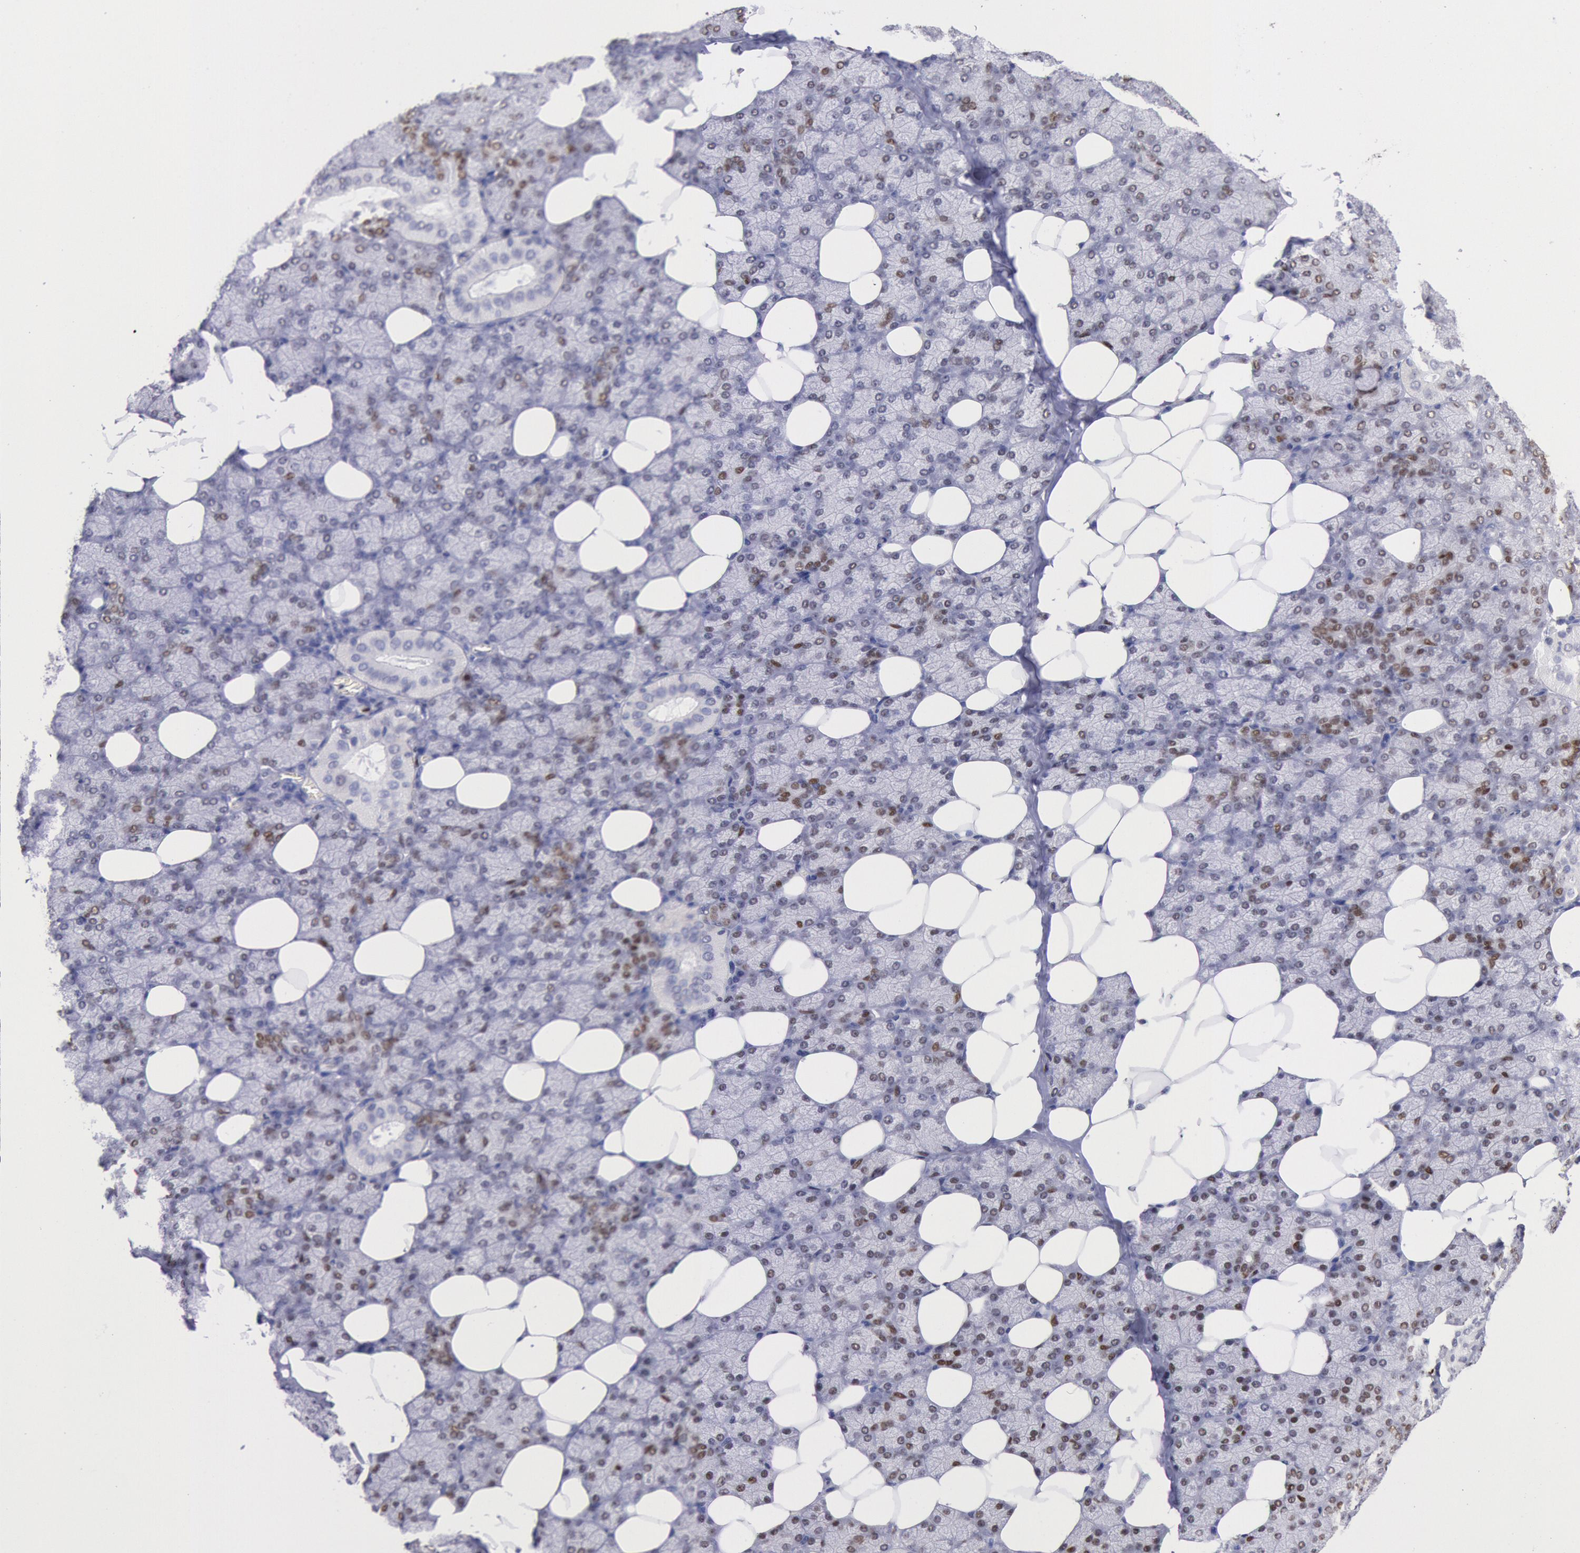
{"staining": {"intensity": "moderate", "quantity": "25%-75%", "location": "nuclear"}, "tissue": "salivary gland", "cell_type": "Glandular cells", "image_type": "normal", "snomed": [{"axis": "morphology", "description": "Normal tissue, NOS"}, {"axis": "topography", "description": "Lymph node"}, {"axis": "topography", "description": "Salivary gland"}], "caption": "Glandular cells exhibit medium levels of moderate nuclear expression in about 25%-75% of cells in benign salivary gland.", "gene": "RPS6KA5", "patient": {"sex": "male", "age": 8}}